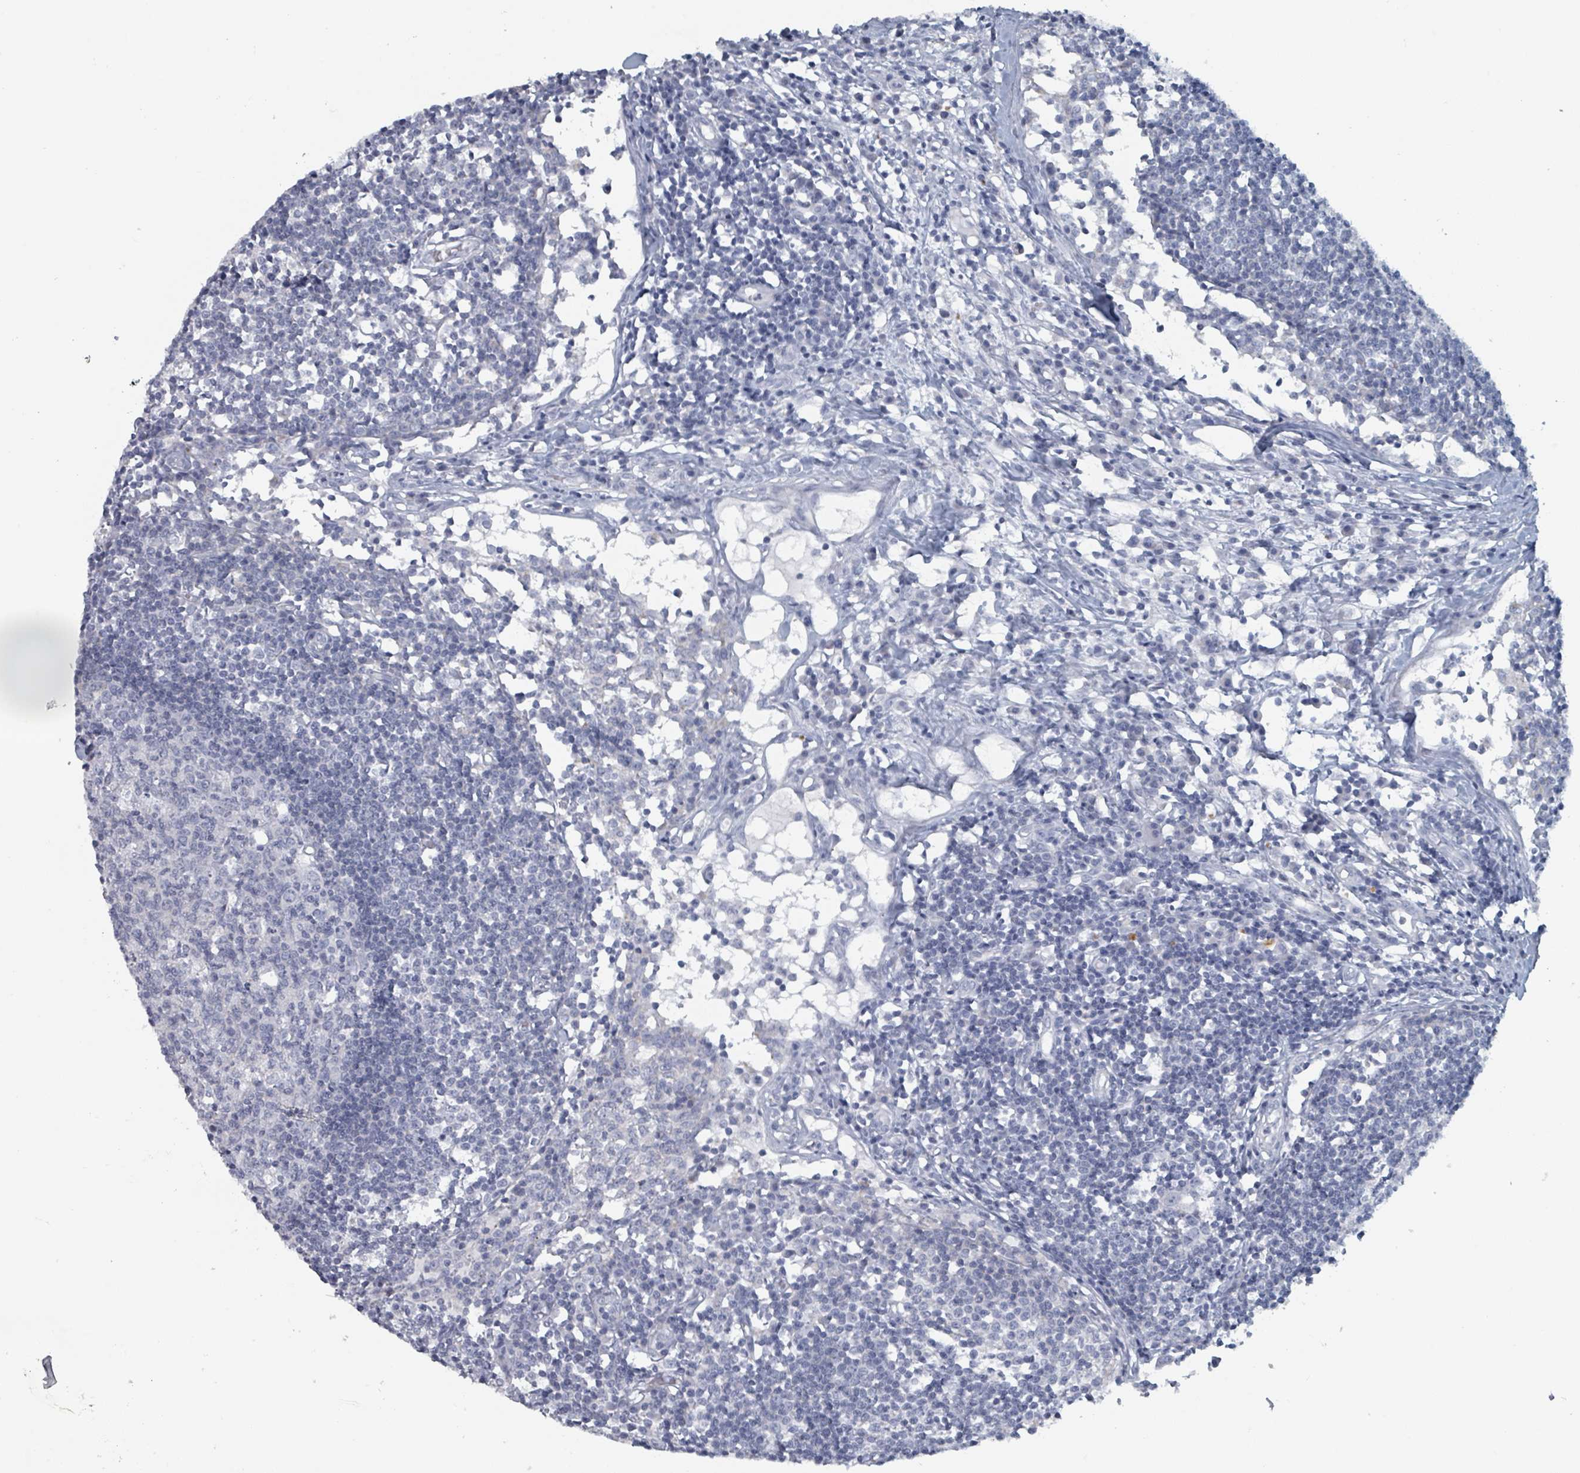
{"staining": {"intensity": "negative", "quantity": "none", "location": "none"}, "tissue": "lymph node", "cell_type": "Germinal center cells", "image_type": "normal", "snomed": [{"axis": "morphology", "description": "Normal tissue, NOS"}, {"axis": "topography", "description": "Lymph node"}], "caption": "Micrograph shows no protein positivity in germinal center cells of unremarkable lymph node. (DAB (3,3'-diaminobenzidine) IHC visualized using brightfield microscopy, high magnification).", "gene": "HEATR5A", "patient": {"sex": "female", "age": 55}}